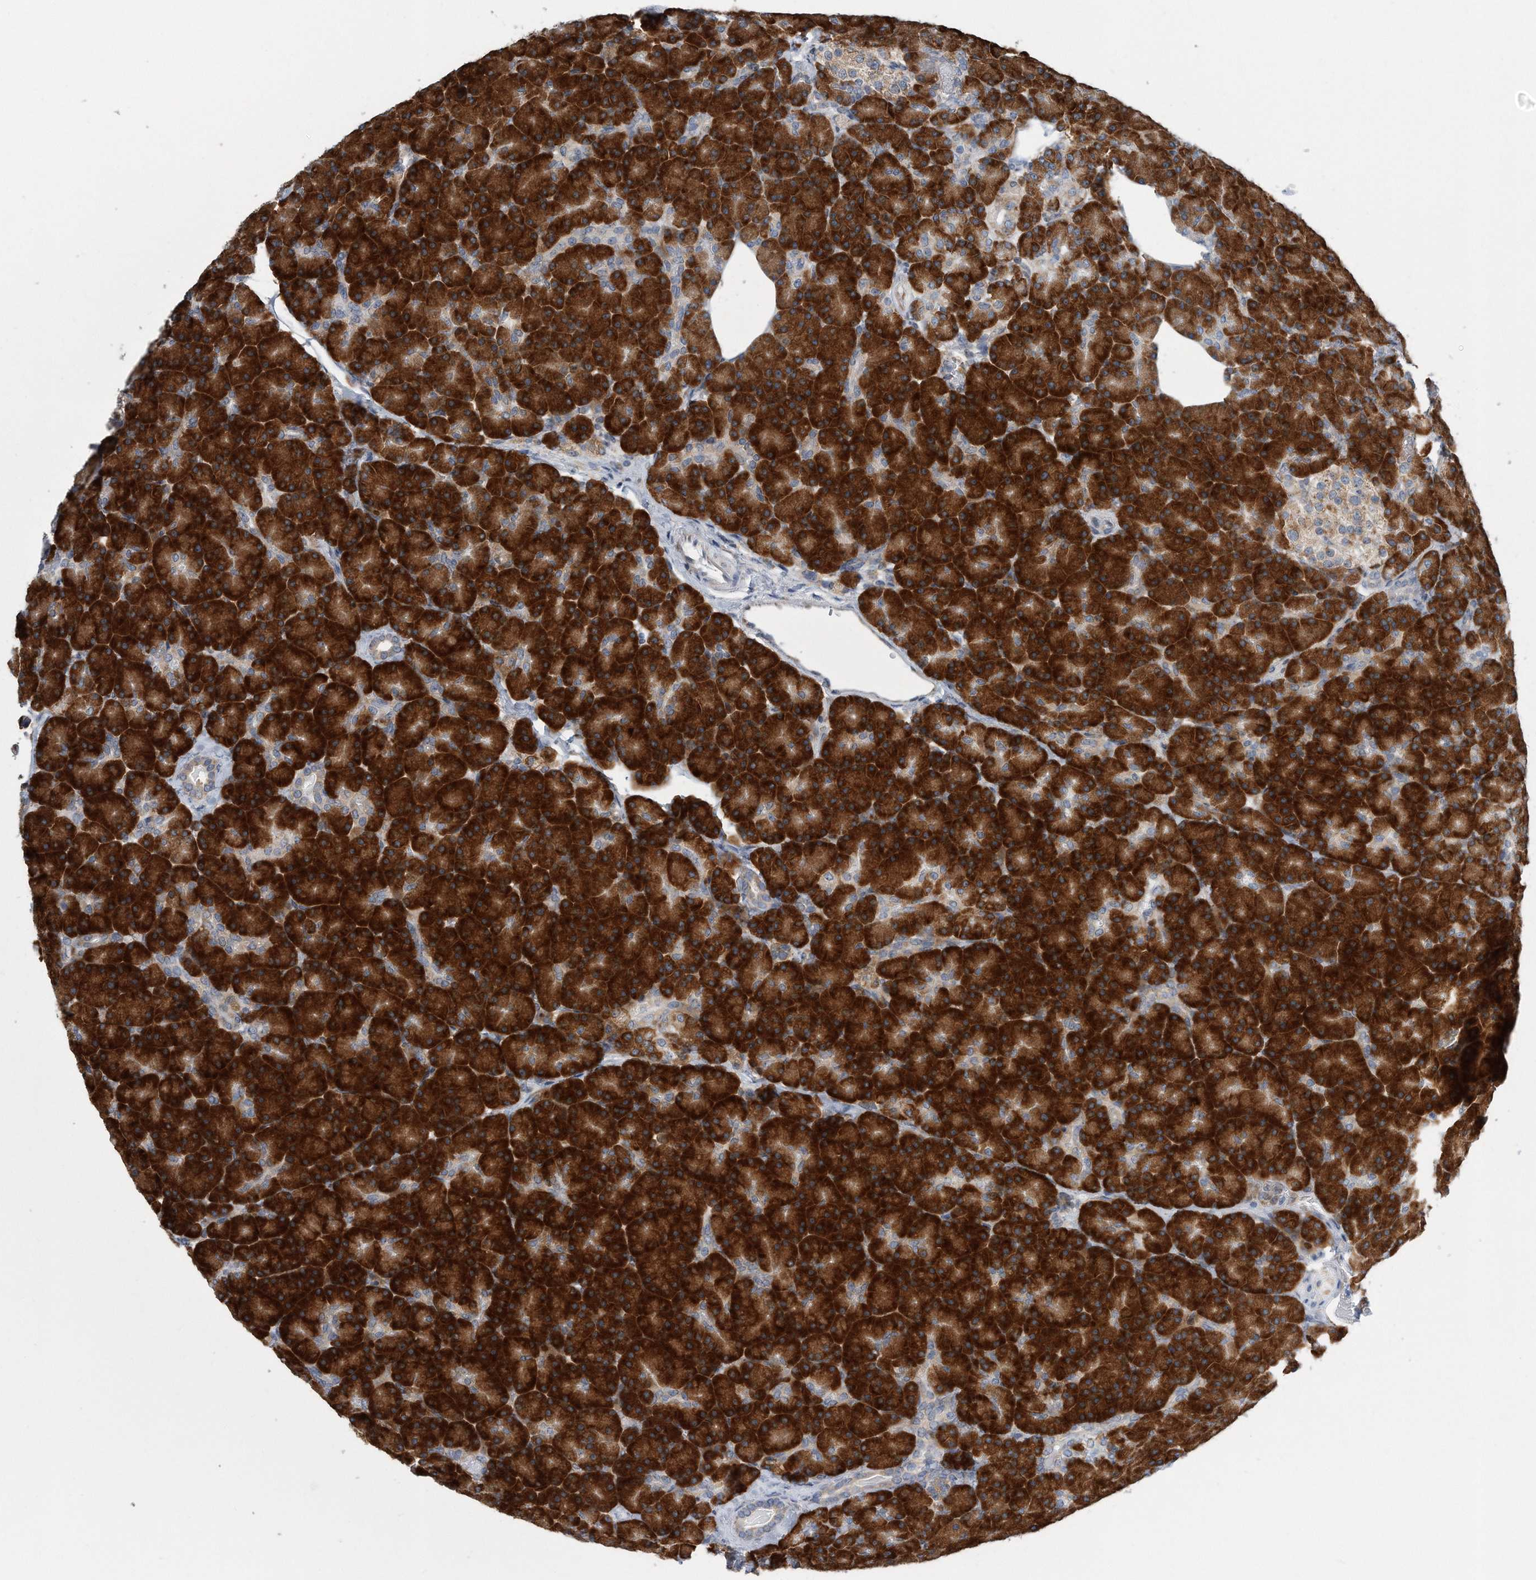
{"staining": {"intensity": "strong", "quantity": ">75%", "location": "cytoplasmic/membranous"}, "tissue": "pancreas", "cell_type": "Exocrine glandular cells", "image_type": "normal", "snomed": [{"axis": "morphology", "description": "Normal tissue, NOS"}, {"axis": "topography", "description": "Pancreas"}], "caption": "Human pancreas stained with a brown dye demonstrates strong cytoplasmic/membranous positive staining in approximately >75% of exocrine glandular cells.", "gene": "RPL26L1", "patient": {"sex": "female", "age": 43}}